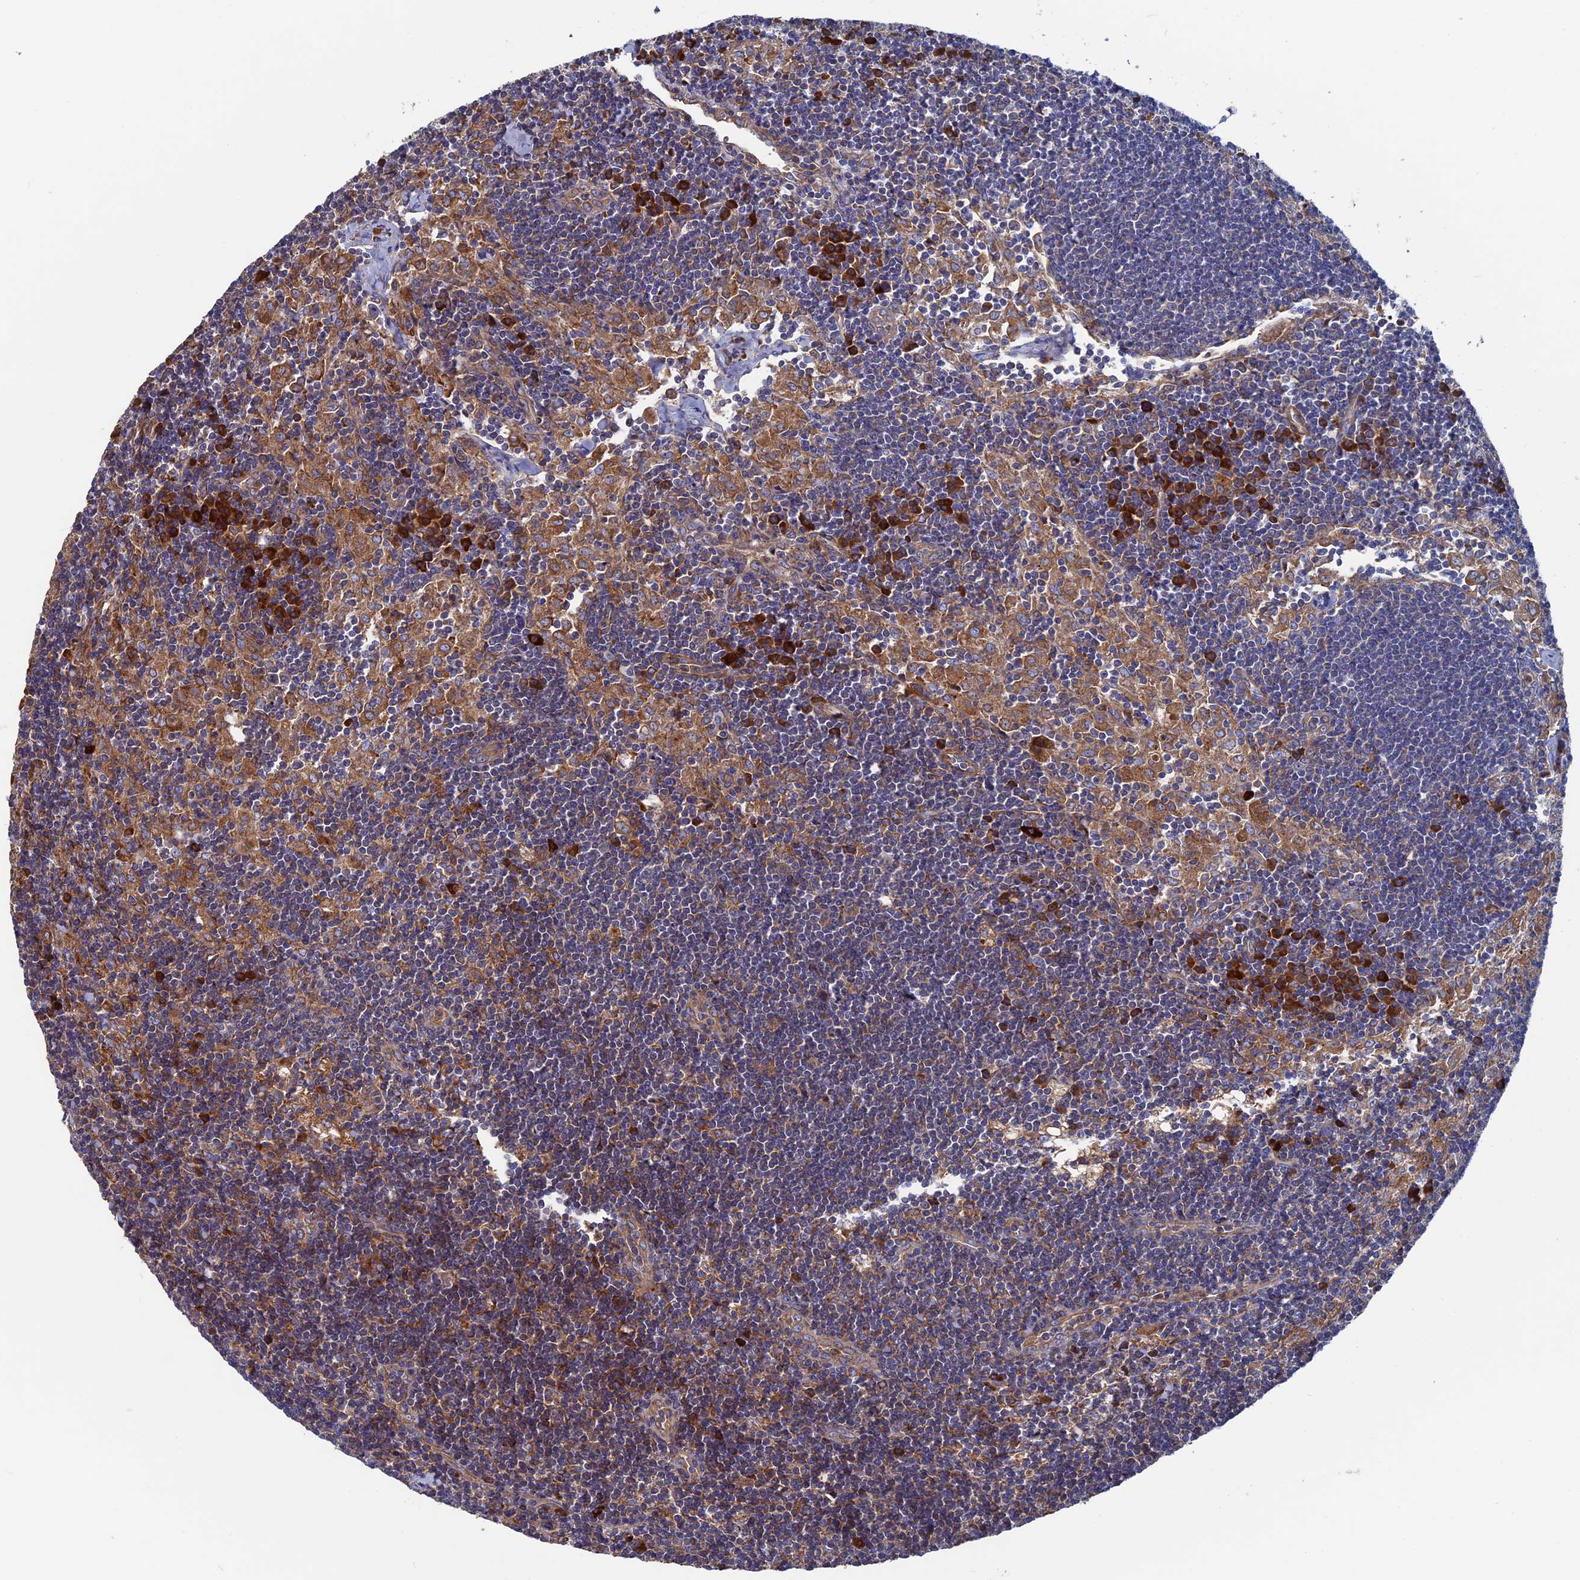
{"staining": {"intensity": "weak", "quantity": "<25%", "location": "cytoplasmic/membranous"}, "tissue": "lymph node", "cell_type": "Germinal center cells", "image_type": "normal", "snomed": [{"axis": "morphology", "description": "Normal tissue, NOS"}, {"axis": "topography", "description": "Lymph node"}], "caption": "The histopathology image displays no significant staining in germinal center cells of lymph node.", "gene": "DNAJC3", "patient": {"sex": "male", "age": 24}}